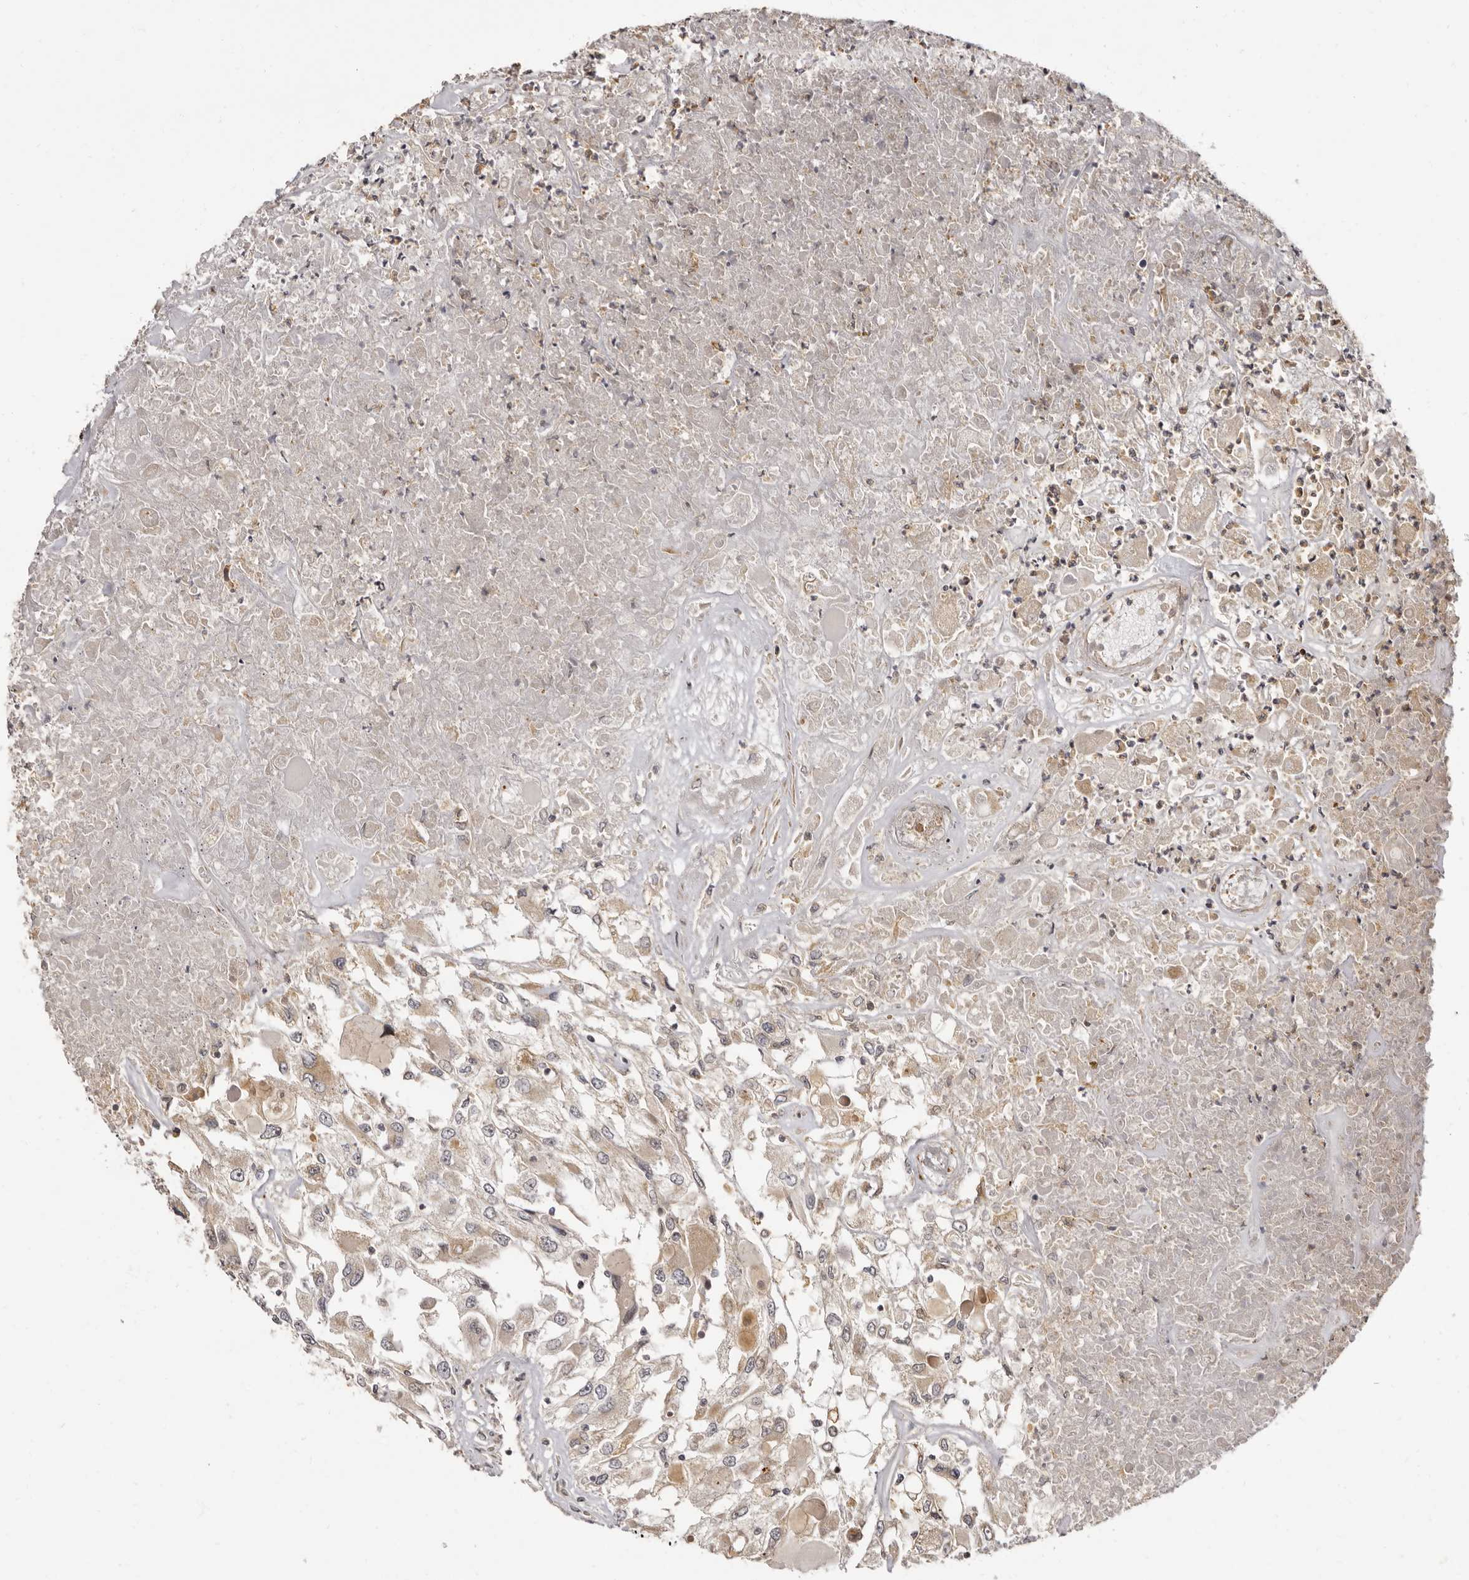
{"staining": {"intensity": "weak", "quantity": "25%-75%", "location": "cytoplasmic/membranous"}, "tissue": "renal cancer", "cell_type": "Tumor cells", "image_type": "cancer", "snomed": [{"axis": "morphology", "description": "Adenocarcinoma, NOS"}, {"axis": "topography", "description": "Kidney"}], "caption": "High-power microscopy captured an immunohistochemistry image of renal cancer (adenocarcinoma), revealing weak cytoplasmic/membranous staining in about 25%-75% of tumor cells. Using DAB (3,3'-diaminobenzidine) (brown) and hematoxylin (blue) stains, captured at high magnification using brightfield microscopy.", "gene": "ZNF326", "patient": {"sex": "female", "age": 52}}